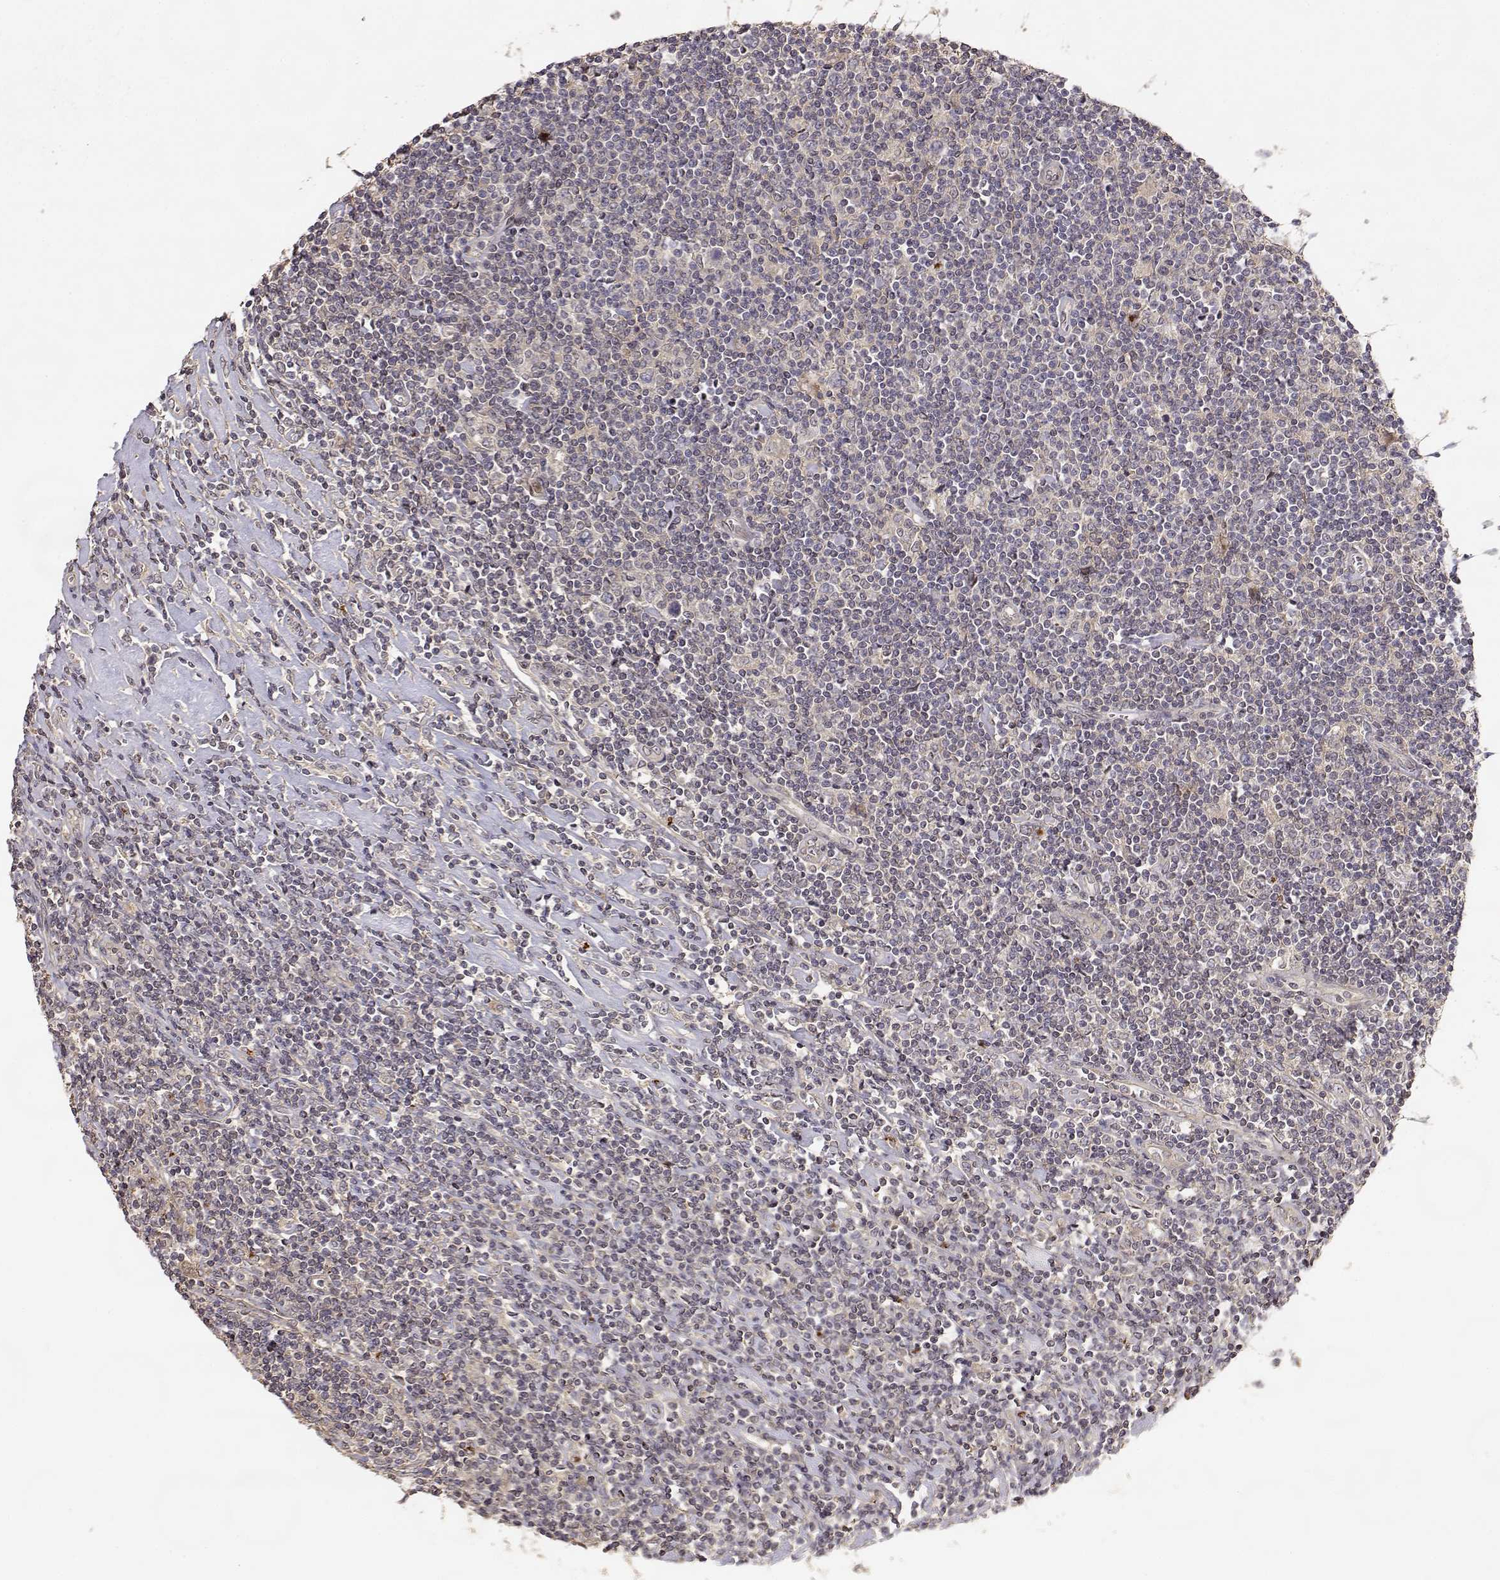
{"staining": {"intensity": "weak", "quantity": ">75%", "location": "cytoplasmic/membranous"}, "tissue": "lymphoma", "cell_type": "Tumor cells", "image_type": "cancer", "snomed": [{"axis": "morphology", "description": "Hodgkin's disease, NOS"}, {"axis": "topography", "description": "Lymph node"}], "caption": "Immunohistochemistry of lymphoma demonstrates low levels of weak cytoplasmic/membranous expression in about >75% of tumor cells.", "gene": "PICK1", "patient": {"sex": "male", "age": 40}}